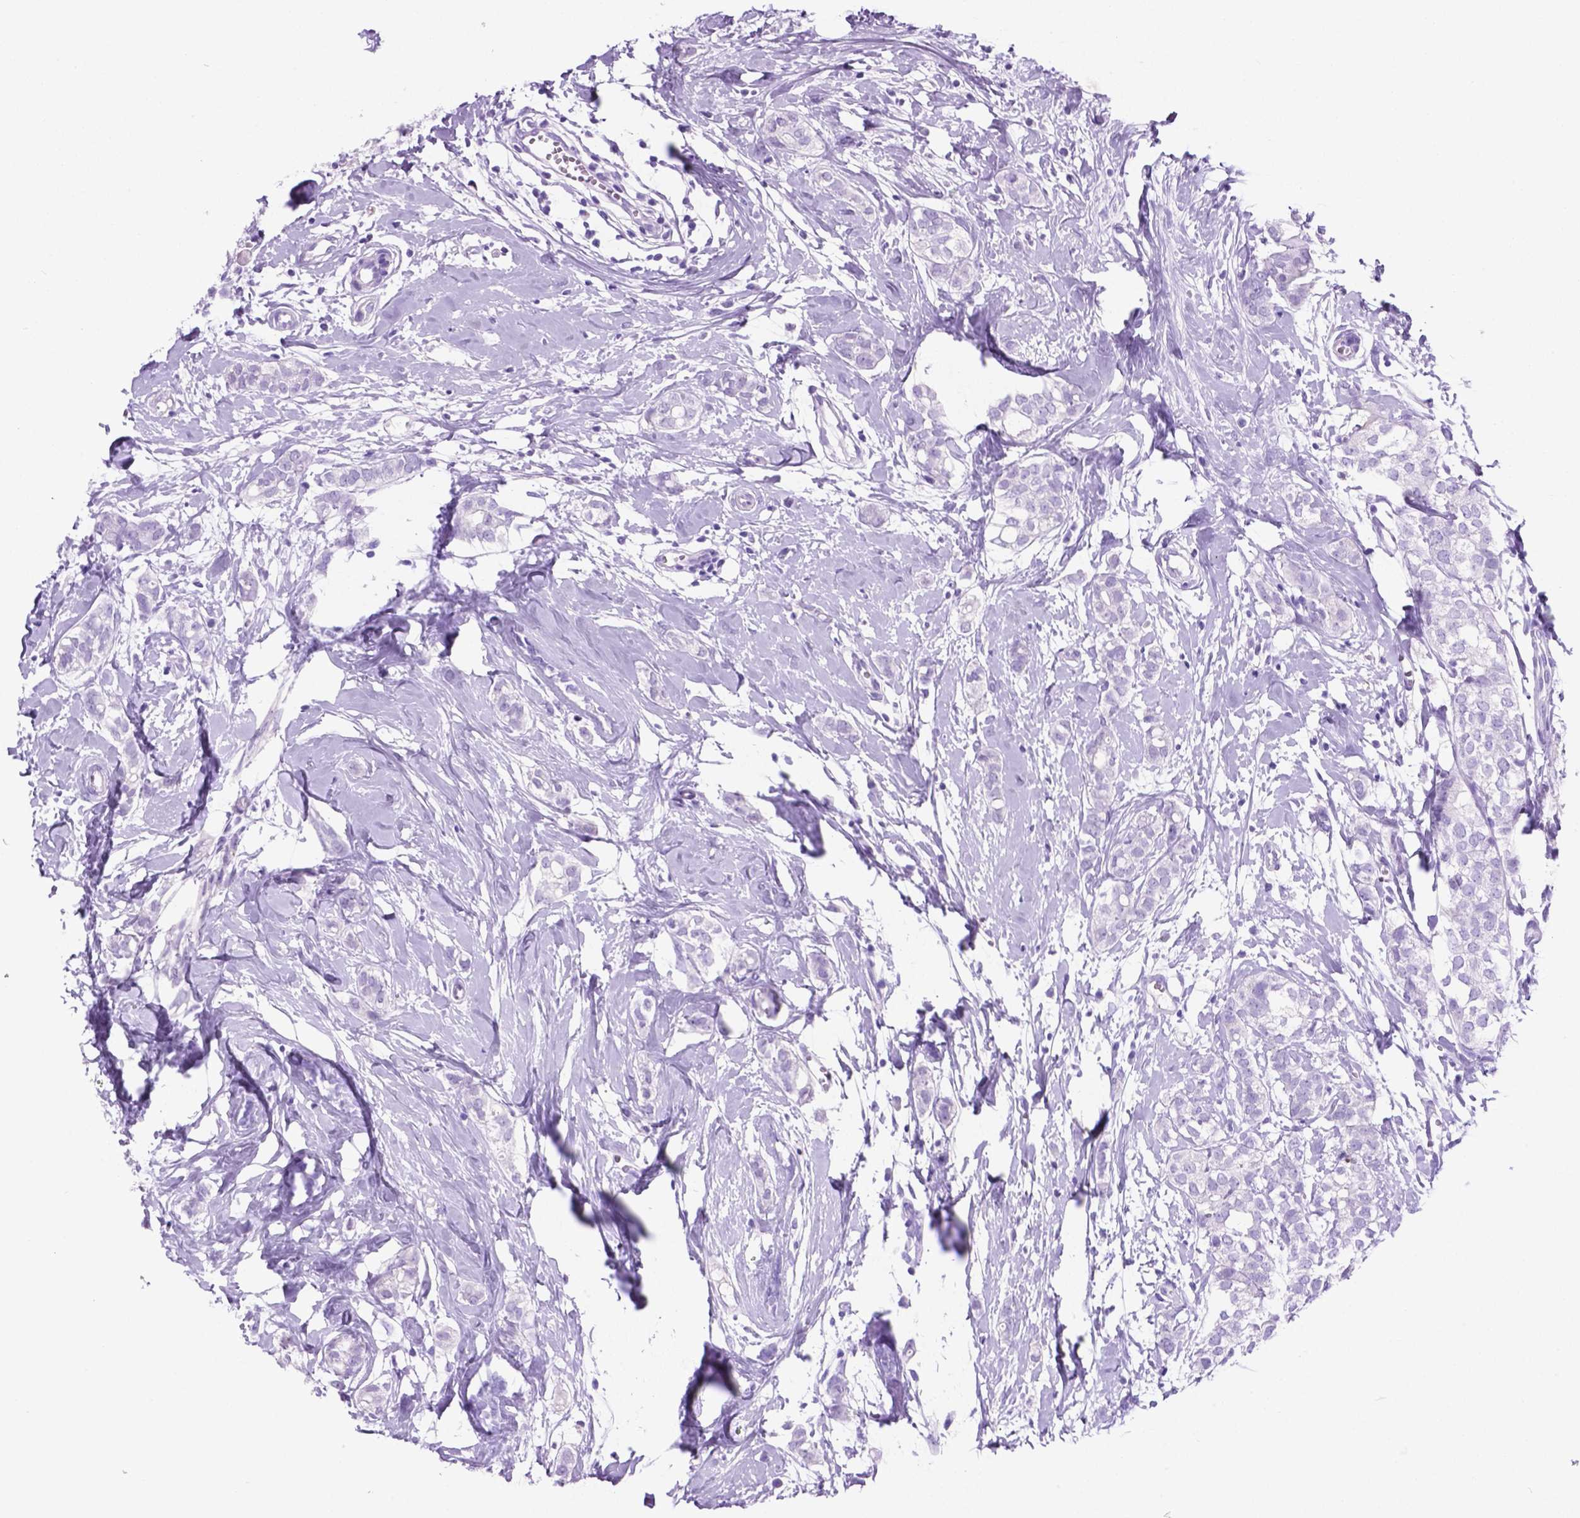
{"staining": {"intensity": "negative", "quantity": "none", "location": "none"}, "tissue": "breast cancer", "cell_type": "Tumor cells", "image_type": "cancer", "snomed": [{"axis": "morphology", "description": "Duct carcinoma"}, {"axis": "topography", "description": "Breast"}], "caption": "An image of infiltrating ductal carcinoma (breast) stained for a protein demonstrates no brown staining in tumor cells. (DAB immunohistochemistry (IHC), high magnification).", "gene": "C17orf107", "patient": {"sex": "female", "age": 40}}